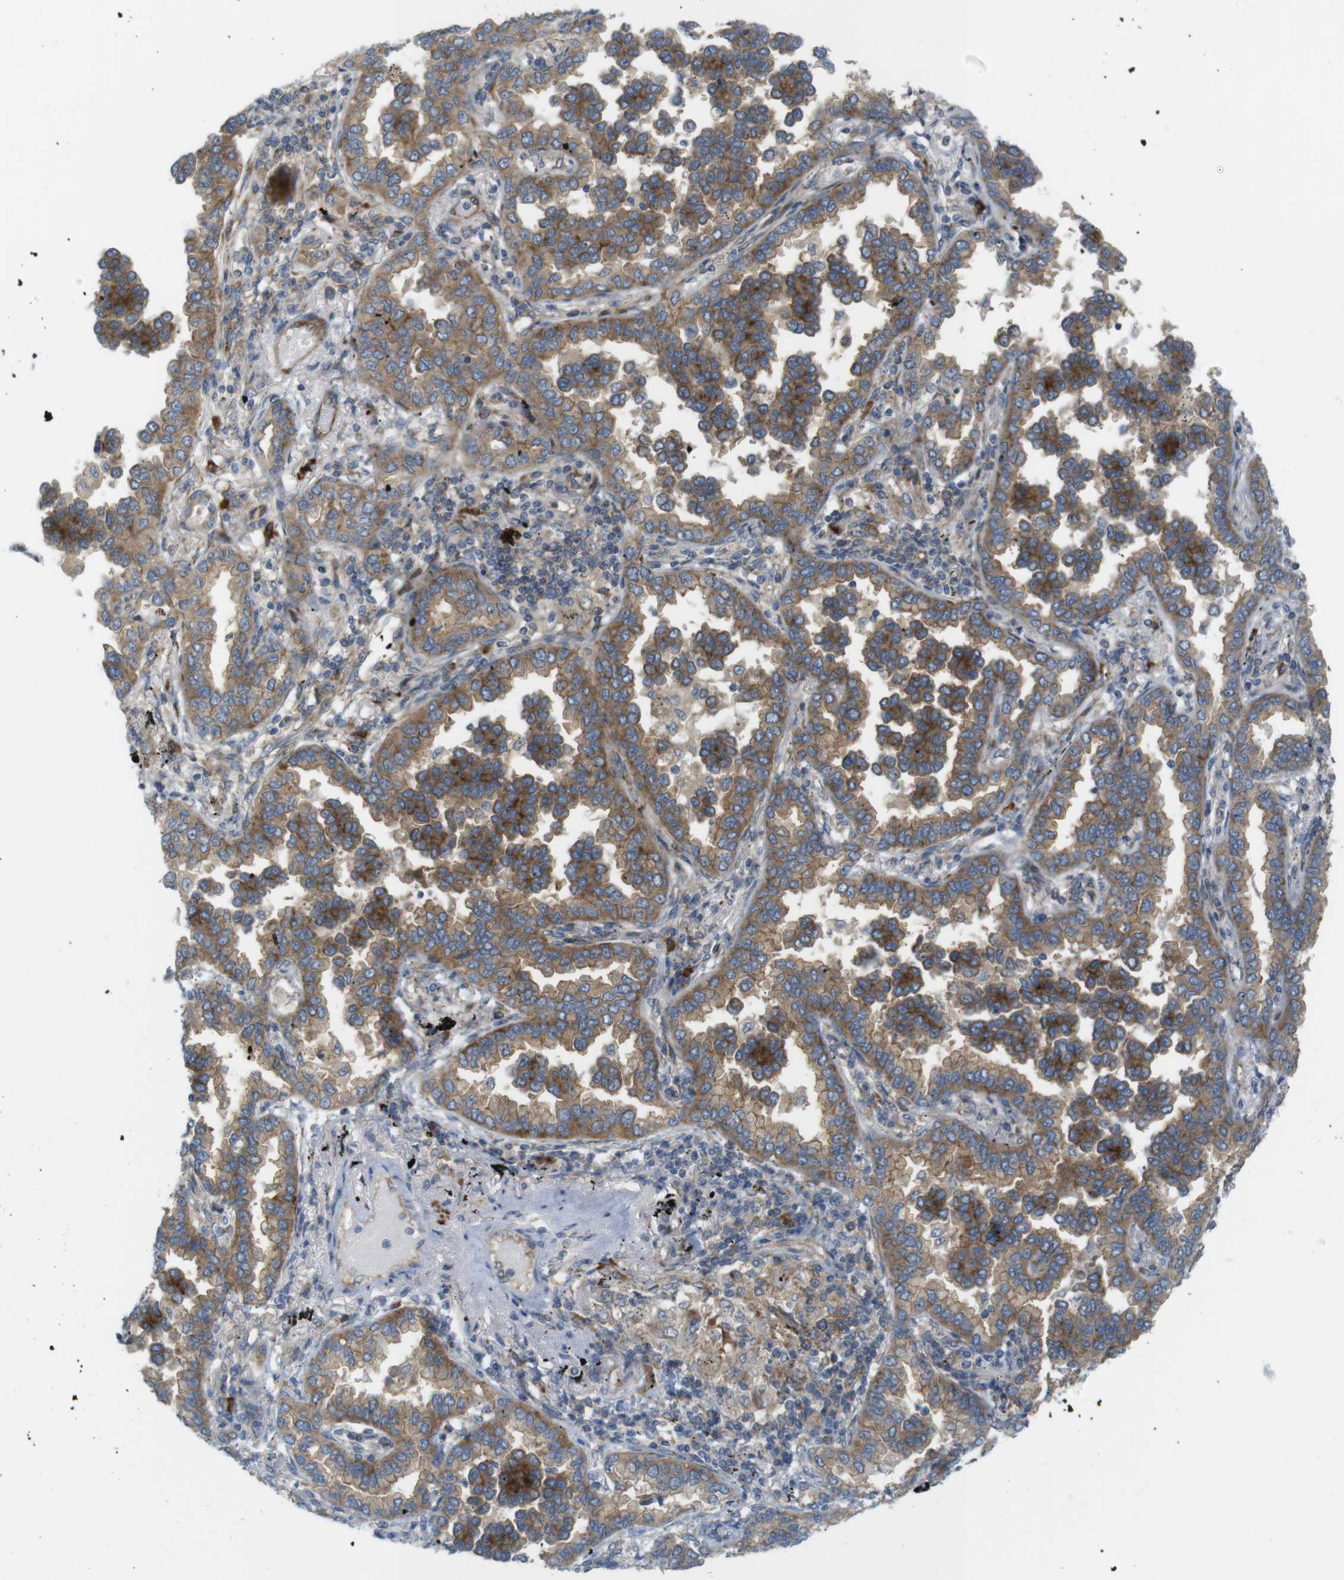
{"staining": {"intensity": "moderate", "quantity": ">75%", "location": "cytoplasmic/membranous"}, "tissue": "lung cancer", "cell_type": "Tumor cells", "image_type": "cancer", "snomed": [{"axis": "morphology", "description": "Normal tissue, NOS"}, {"axis": "morphology", "description": "Adenocarcinoma, NOS"}, {"axis": "topography", "description": "Lung"}], "caption": "Immunohistochemical staining of lung cancer demonstrates medium levels of moderate cytoplasmic/membranous staining in approximately >75% of tumor cells.", "gene": "GJC3", "patient": {"sex": "male", "age": 59}}